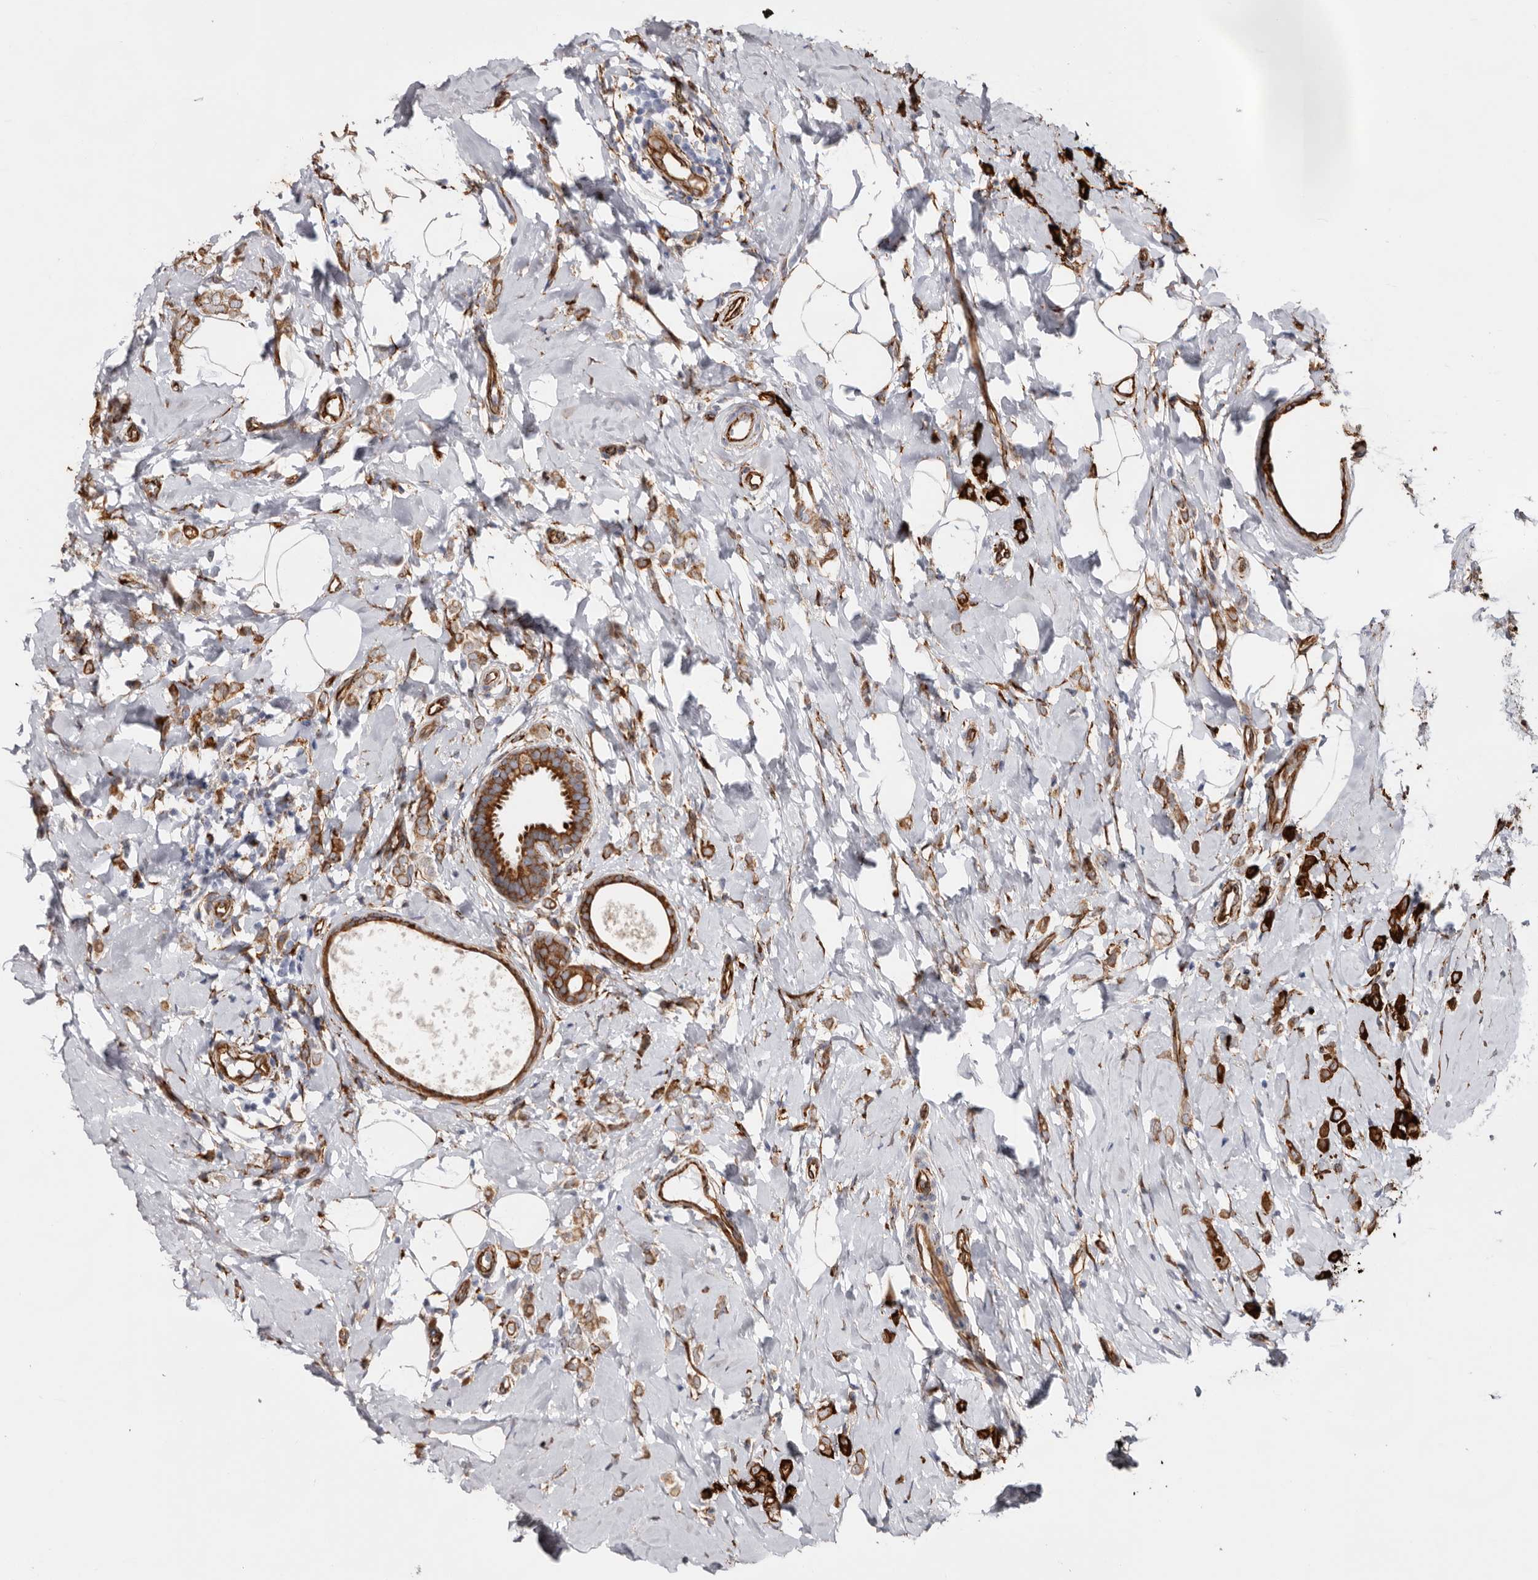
{"staining": {"intensity": "strong", "quantity": ">75%", "location": "cytoplasmic/membranous"}, "tissue": "breast cancer", "cell_type": "Tumor cells", "image_type": "cancer", "snomed": [{"axis": "morphology", "description": "Lobular carcinoma"}, {"axis": "topography", "description": "Breast"}], "caption": "Immunohistochemistry (DAB (3,3'-diaminobenzidine)) staining of human breast lobular carcinoma demonstrates strong cytoplasmic/membranous protein positivity in about >75% of tumor cells.", "gene": "SEMA3E", "patient": {"sex": "female", "age": 47}}